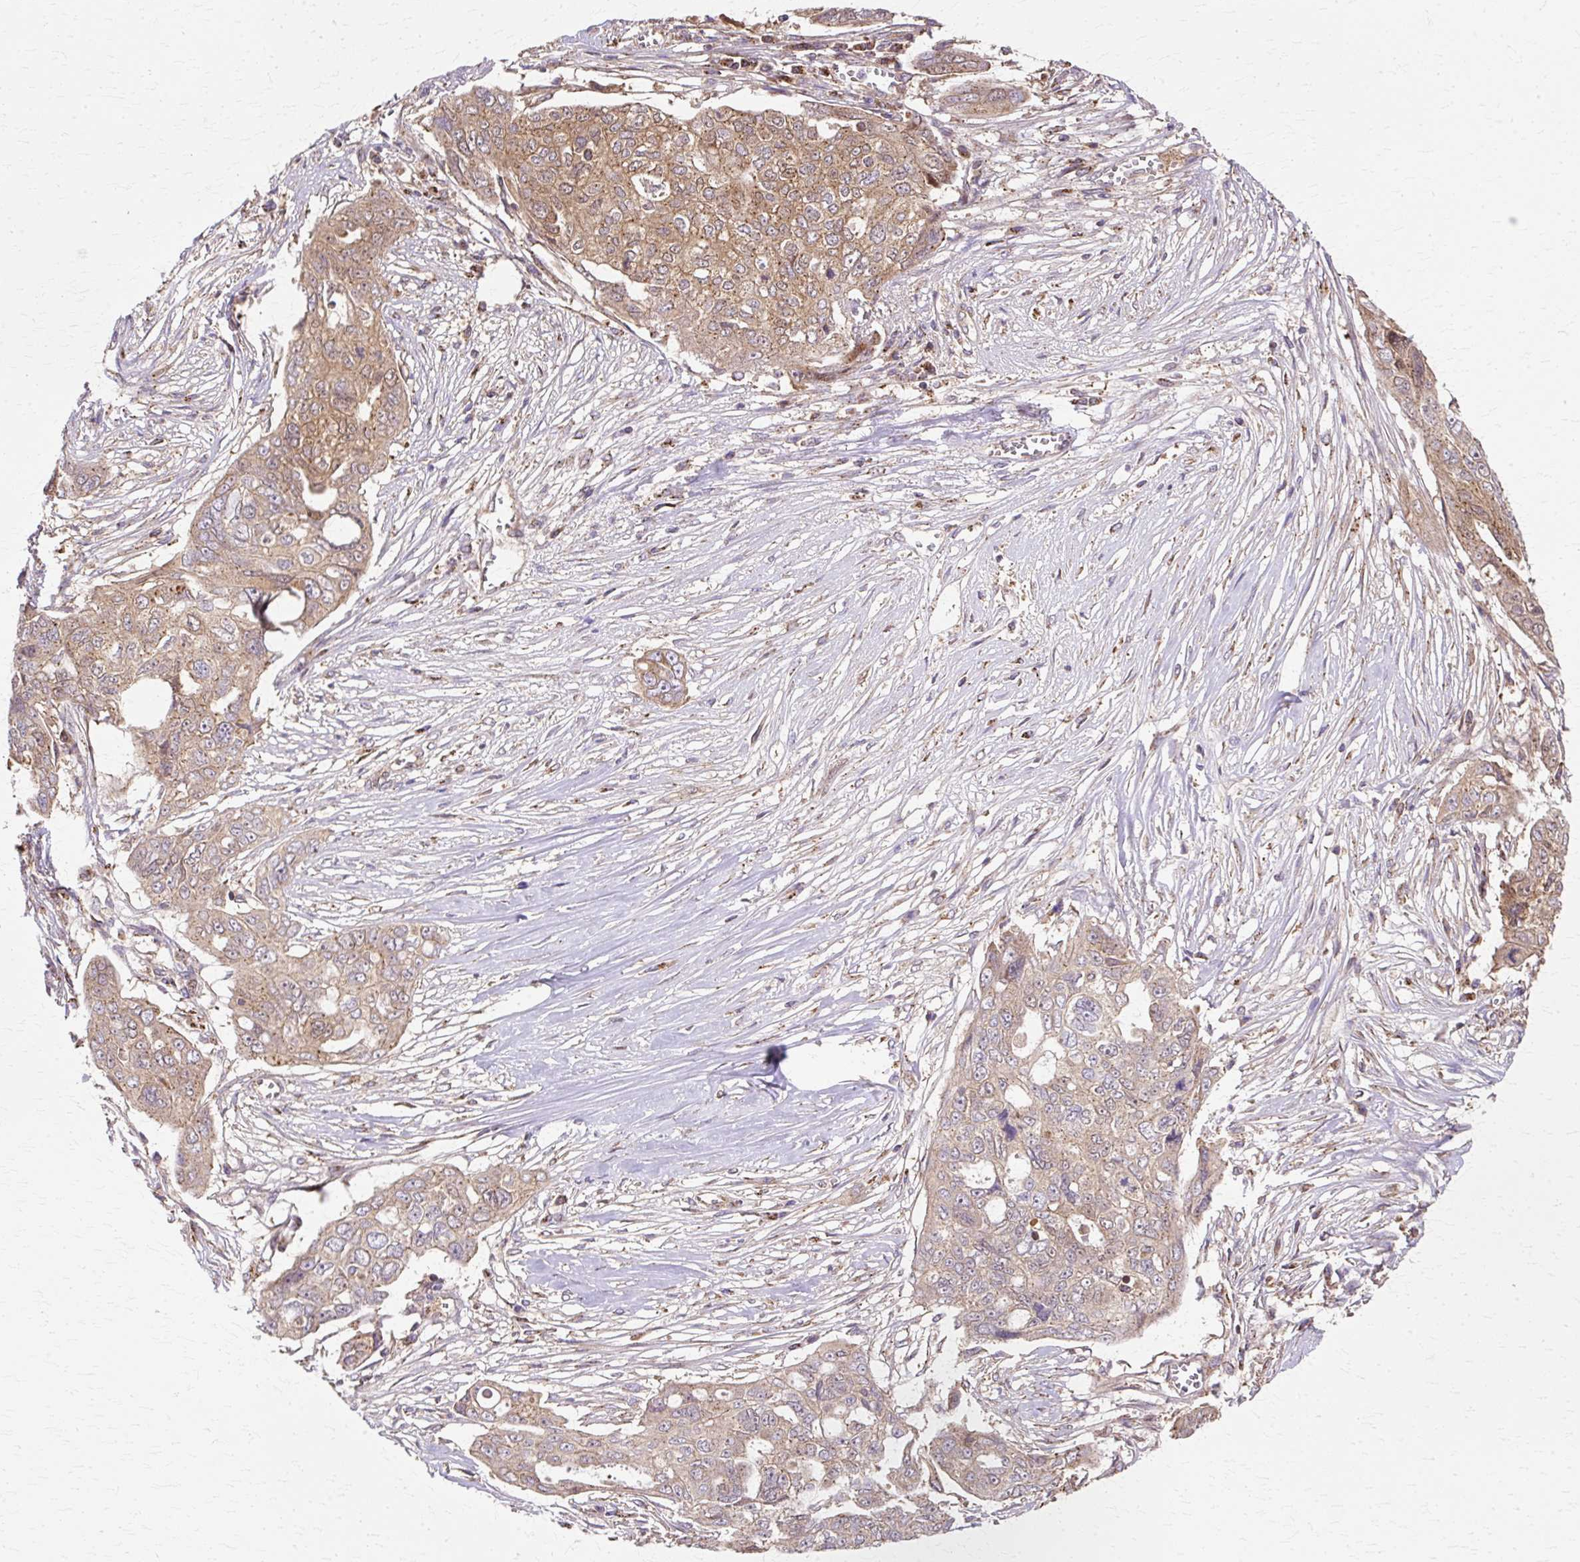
{"staining": {"intensity": "moderate", "quantity": "25%-75%", "location": "cytoplasmic/membranous"}, "tissue": "ovarian cancer", "cell_type": "Tumor cells", "image_type": "cancer", "snomed": [{"axis": "morphology", "description": "Carcinoma, endometroid"}, {"axis": "topography", "description": "Ovary"}], "caption": "Ovarian cancer stained for a protein (brown) reveals moderate cytoplasmic/membranous positive expression in about 25%-75% of tumor cells.", "gene": "COPB1", "patient": {"sex": "female", "age": 70}}